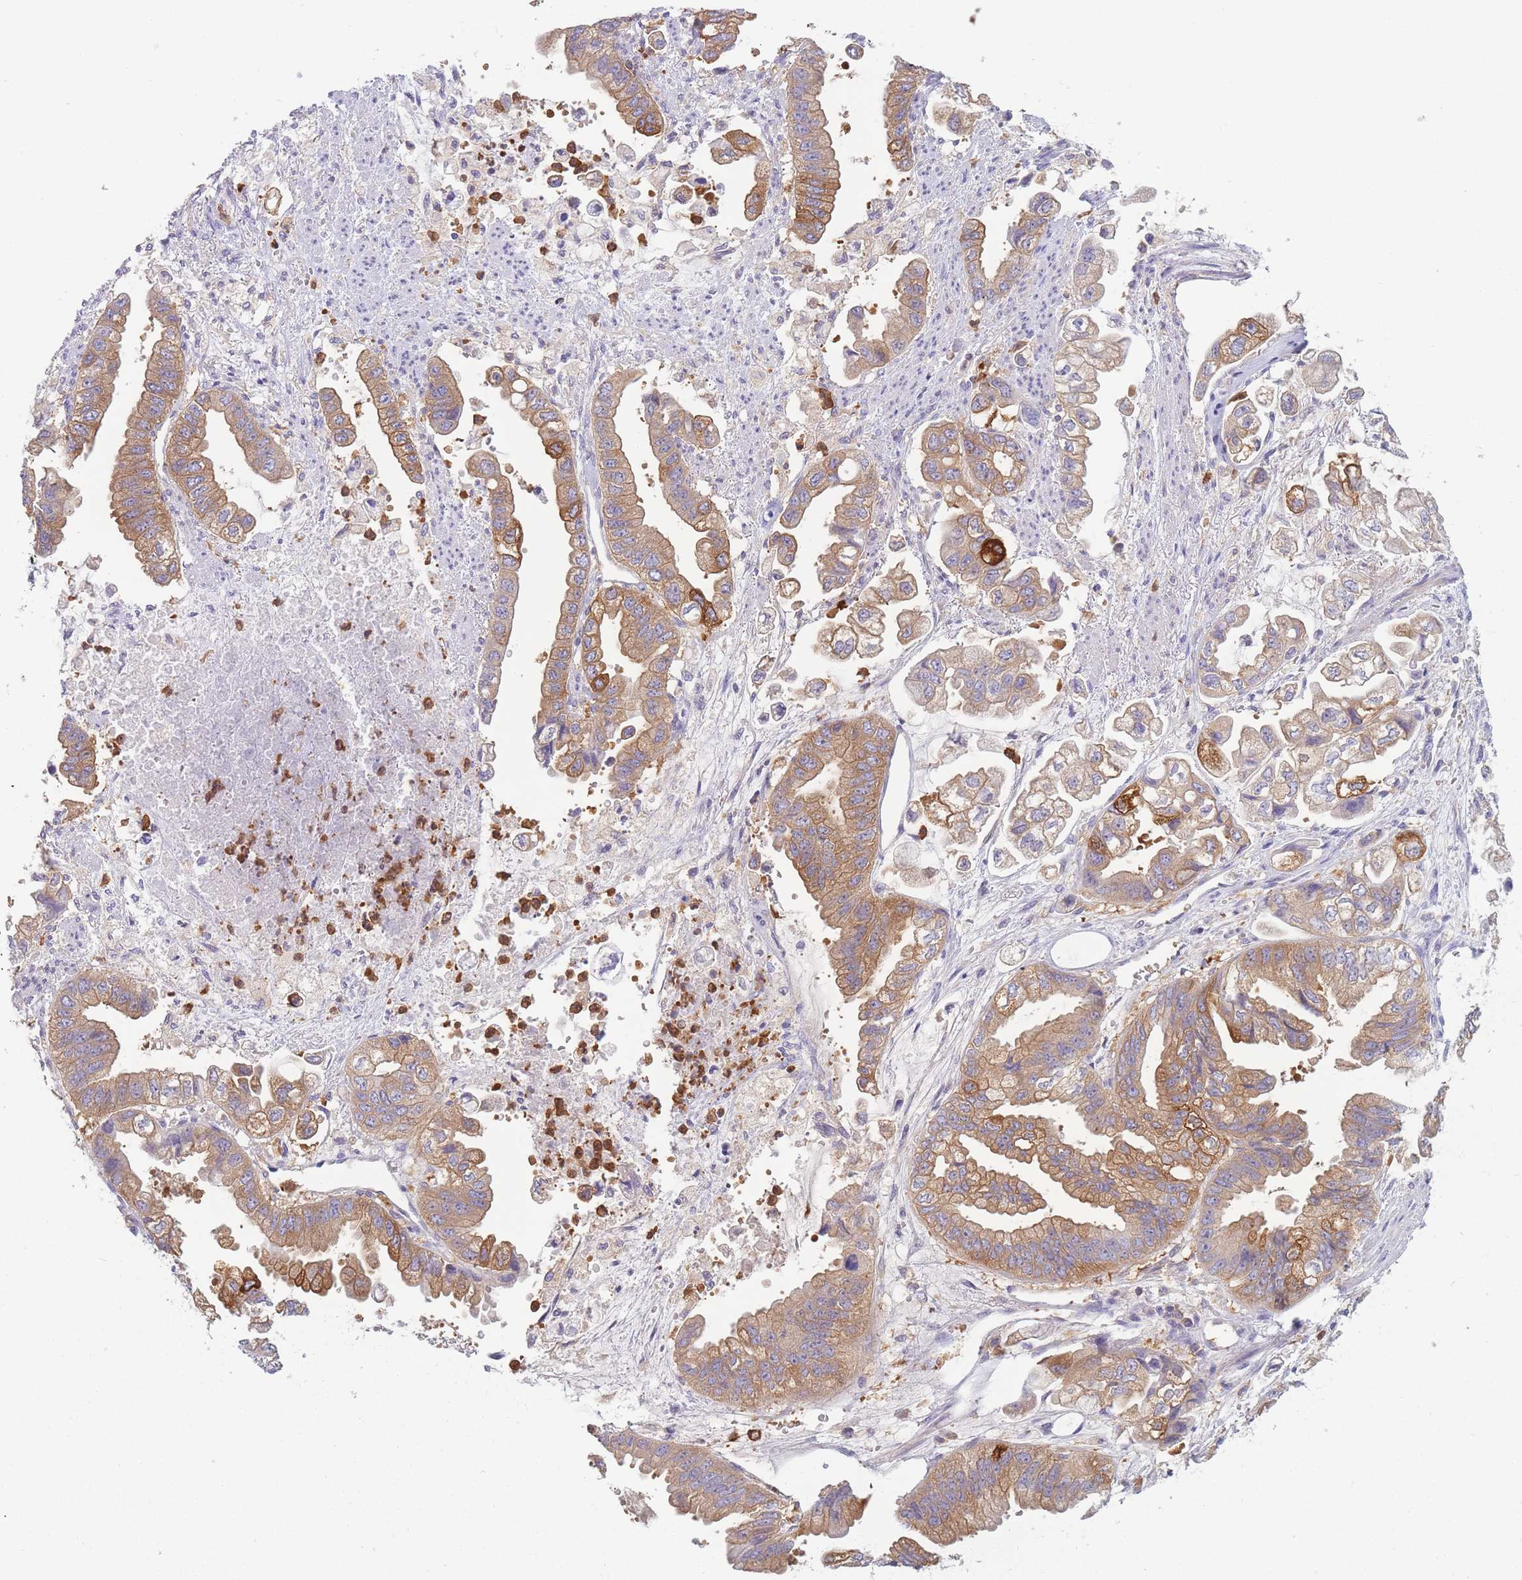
{"staining": {"intensity": "moderate", "quantity": ">75%", "location": "cytoplasmic/membranous"}, "tissue": "stomach cancer", "cell_type": "Tumor cells", "image_type": "cancer", "snomed": [{"axis": "morphology", "description": "Adenocarcinoma, NOS"}, {"axis": "topography", "description": "Stomach"}], "caption": "A high-resolution micrograph shows immunohistochemistry staining of stomach adenocarcinoma, which reveals moderate cytoplasmic/membranous positivity in about >75% of tumor cells.", "gene": "ST3GAL4", "patient": {"sex": "male", "age": 62}}